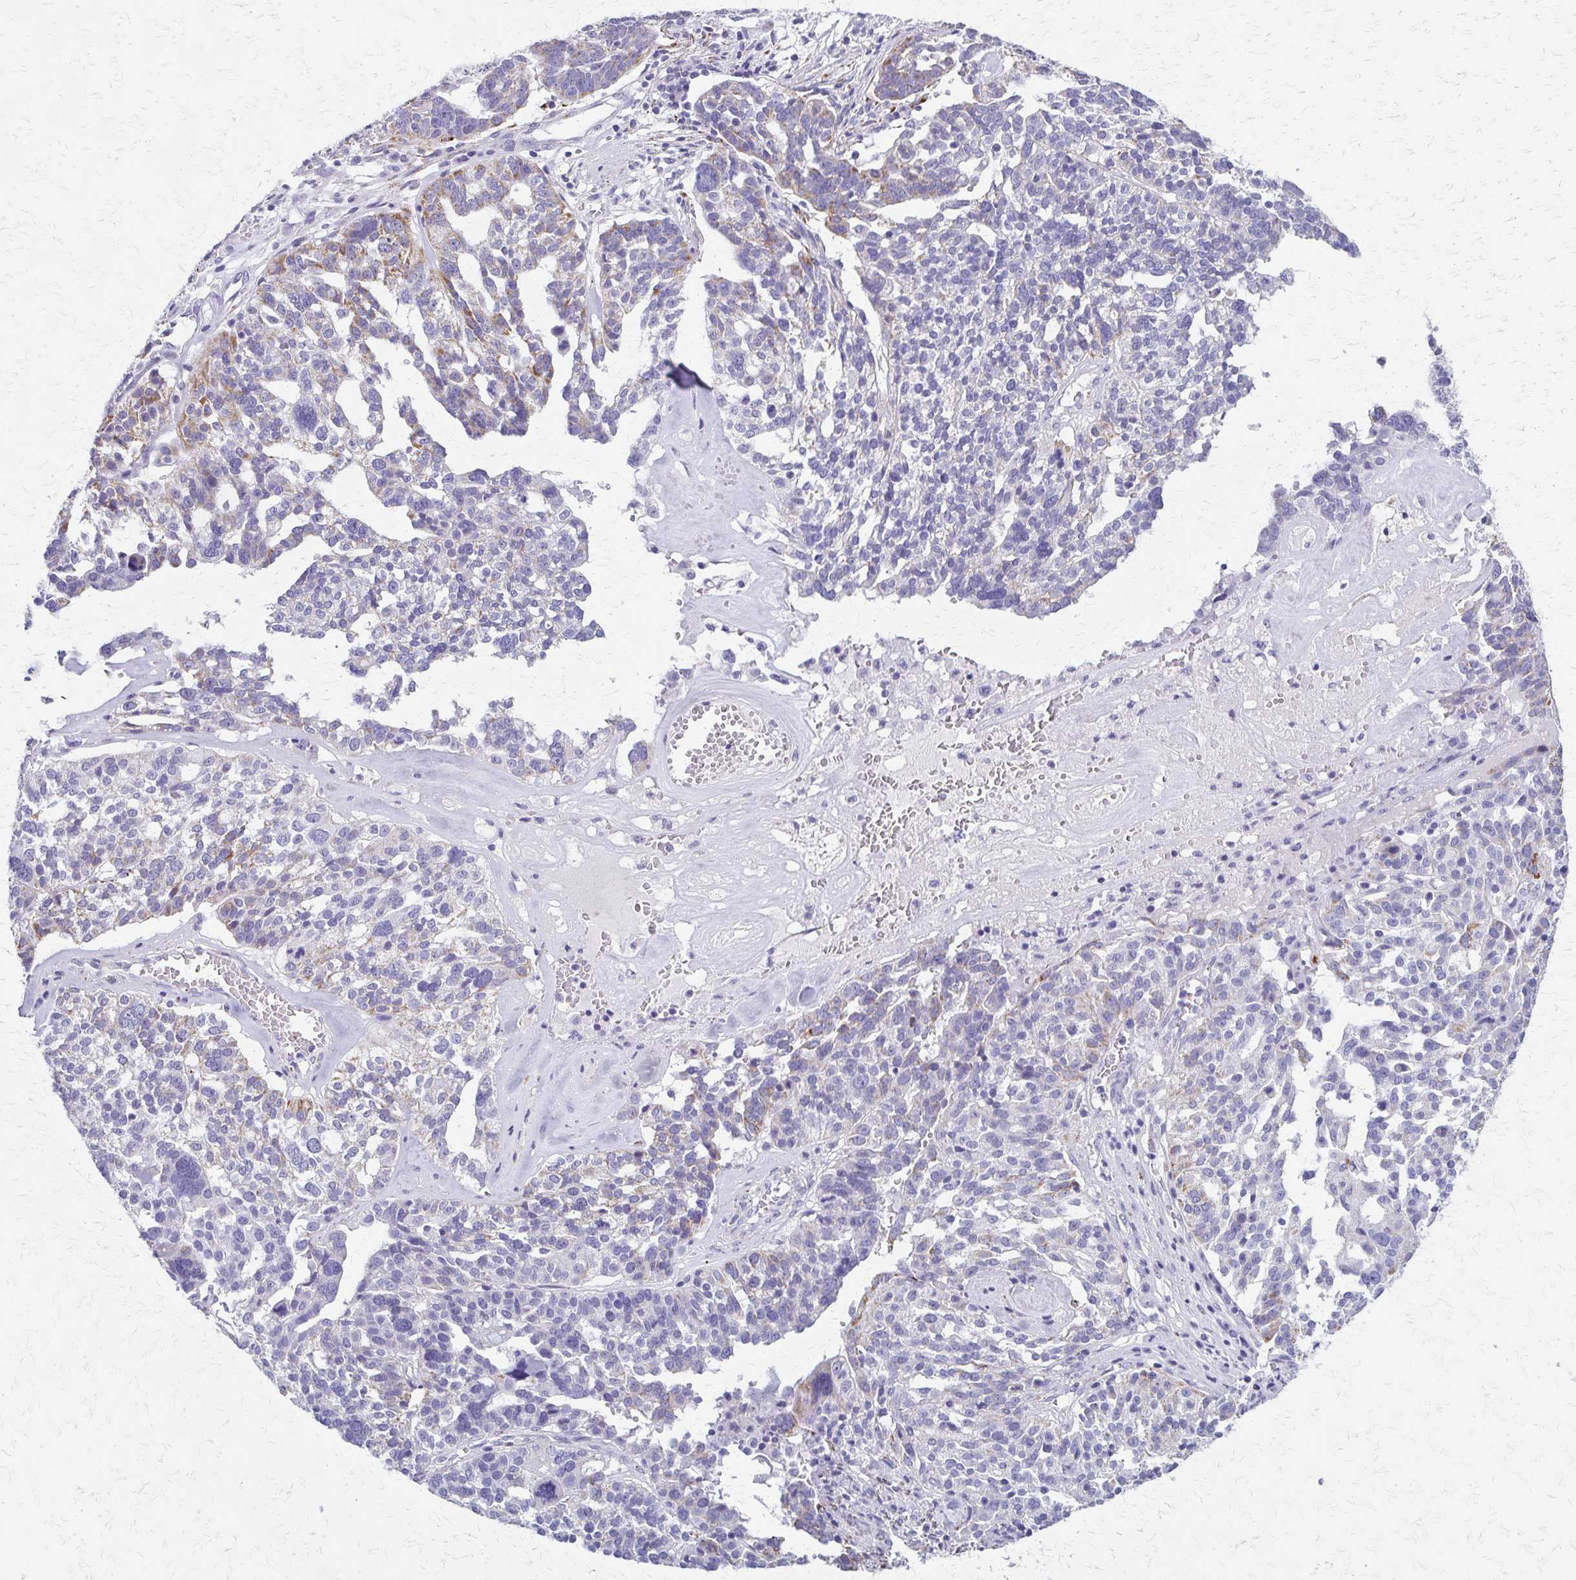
{"staining": {"intensity": "moderate", "quantity": "<25%", "location": "cytoplasmic/membranous"}, "tissue": "ovarian cancer", "cell_type": "Tumor cells", "image_type": "cancer", "snomed": [{"axis": "morphology", "description": "Cystadenocarcinoma, serous, NOS"}, {"axis": "topography", "description": "Ovary"}], "caption": "Protein expression analysis of human serous cystadenocarcinoma (ovarian) reveals moderate cytoplasmic/membranous staining in about <25% of tumor cells.", "gene": "ZSCAN5B", "patient": {"sex": "female", "age": 59}}